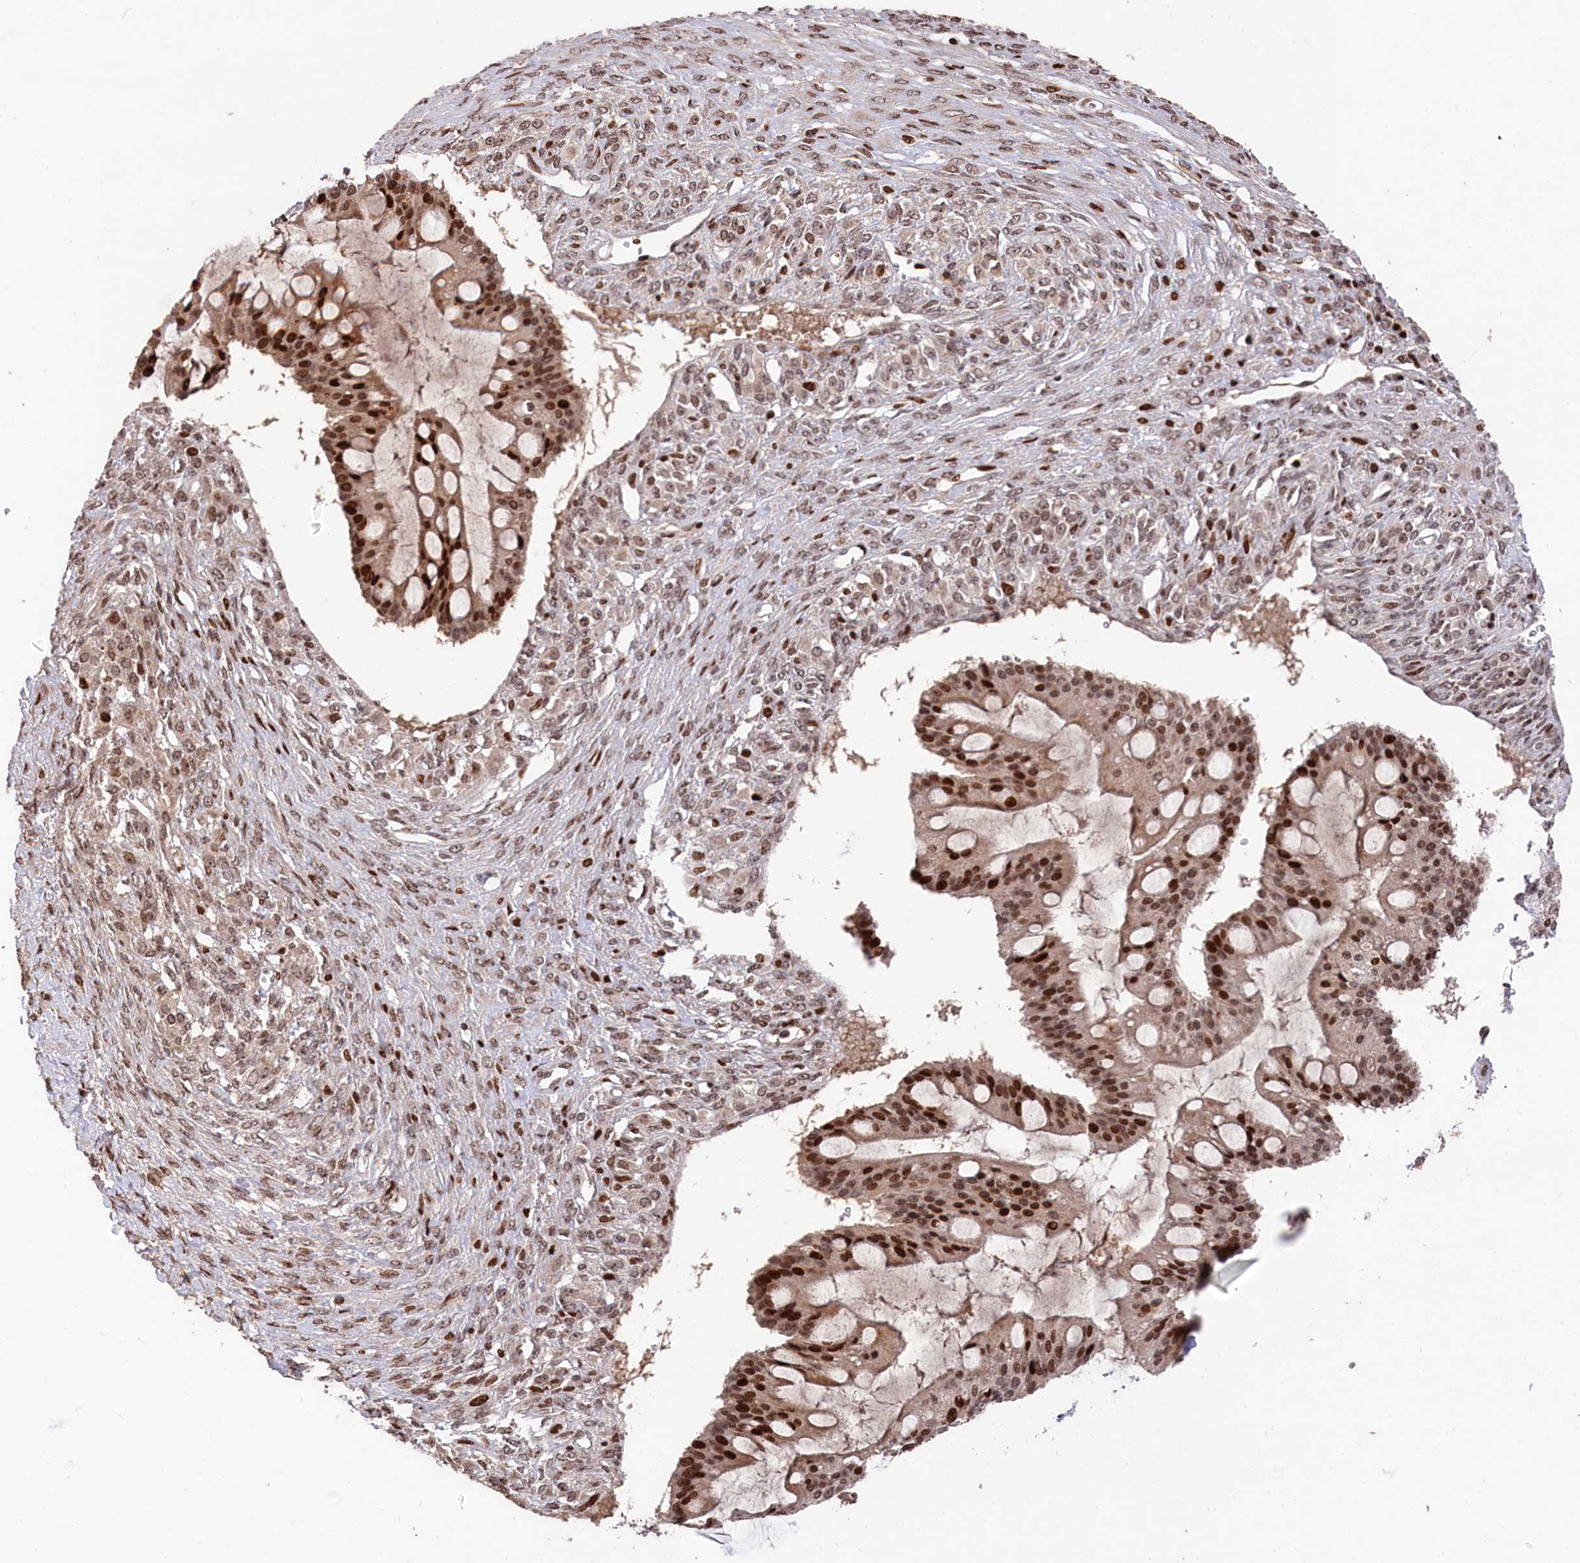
{"staining": {"intensity": "strong", "quantity": ">75%", "location": "cytoplasmic/membranous,nuclear"}, "tissue": "ovarian cancer", "cell_type": "Tumor cells", "image_type": "cancer", "snomed": [{"axis": "morphology", "description": "Cystadenocarcinoma, mucinous, NOS"}, {"axis": "topography", "description": "Ovary"}], "caption": "Protein staining exhibits strong cytoplasmic/membranous and nuclear positivity in about >75% of tumor cells in ovarian mucinous cystadenocarcinoma.", "gene": "MCF2L2", "patient": {"sex": "female", "age": 73}}